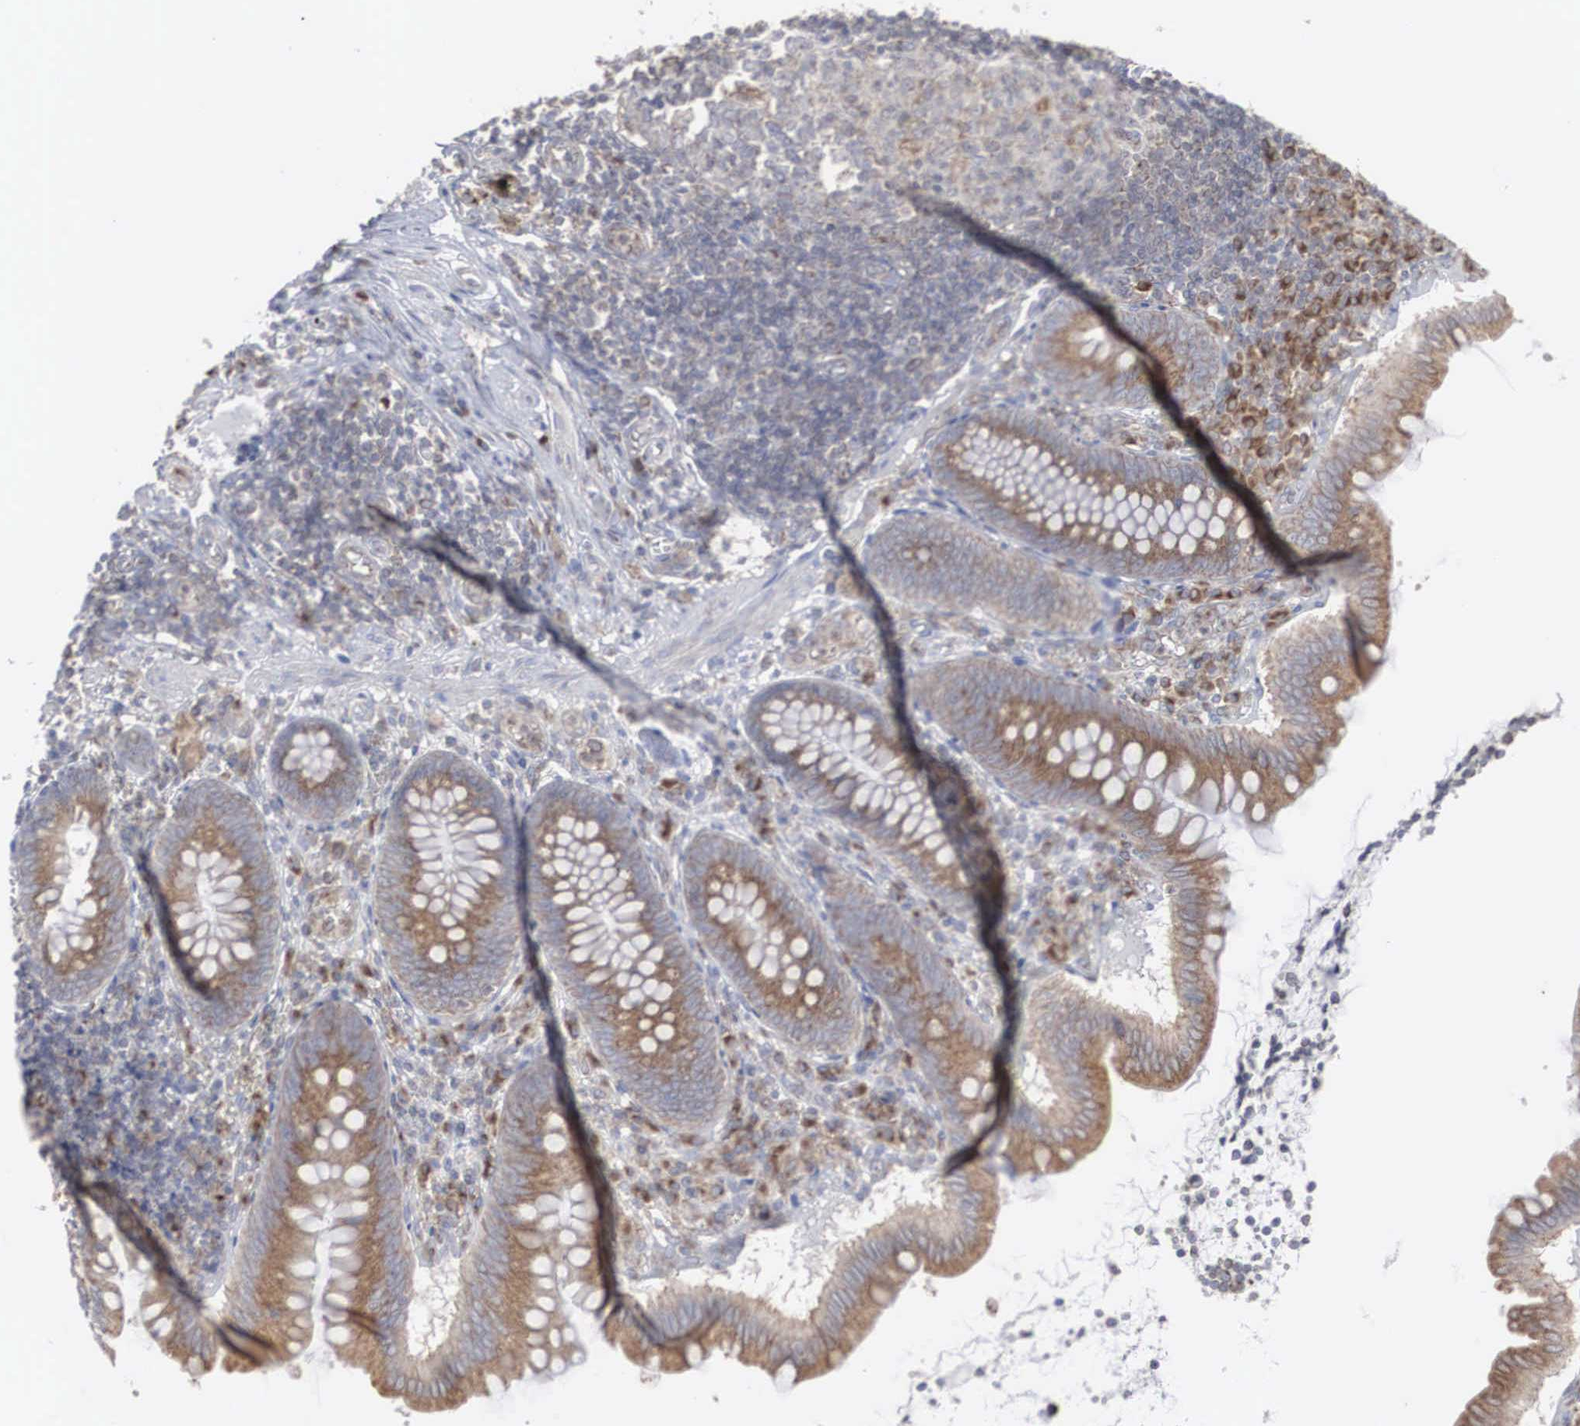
{"staining": {"intensity": "strong", "quantity": ">75%", "location": "cytoplasmic/membranous"}, "tissue": "appendix", "cell_type": "Glandular cells", "image_type": "normal", "snomed": [{"axis": "morphology", "description": "Normal tissue, NOS"}, {"axis": "topography", "description": "Appendix"}], "caption": "Glandular cells reveal high levels of strong cytoplasmic/membranous staining in approximately >75% of cells in unremarkable human appendix. The staining is performed using DAB (3,3'-diaminobenzidine) brown chromogen to label protein expression. The nuclei are counter-stained blue using hematoxylin.", "gene": "CTAGE15", "patient": {"sex": "female", "age": 34}}